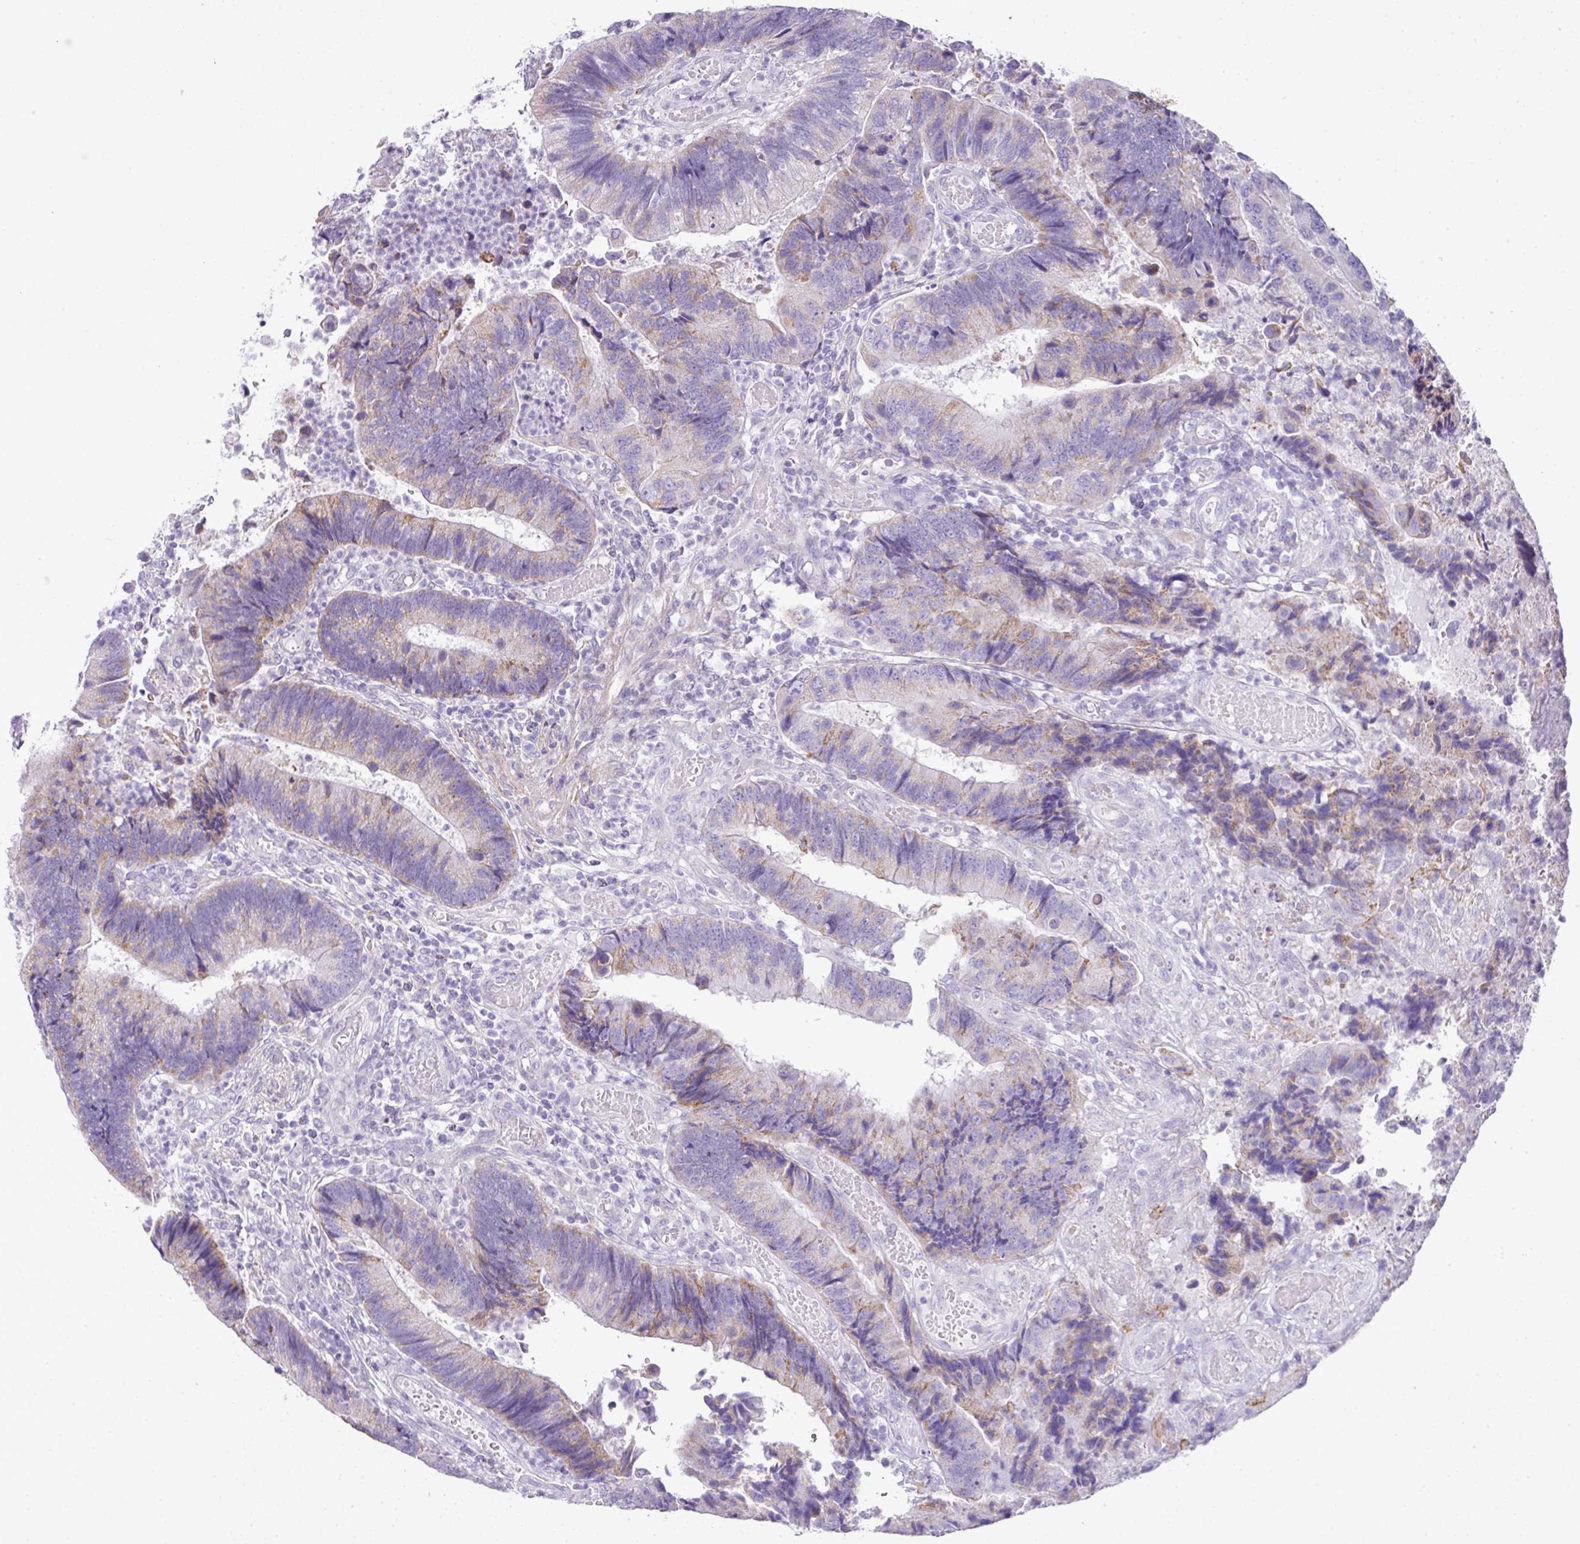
{"staining": {"intensity": "moderate", "quantity": "25%-75%", "location": "cytoplasmic/membranous"}, "tissue": "colorectal cancer", "cell_type": "Tumor cells", "image_type": "cancer", "snomed": [{"axis": "morphology", "description": "Adenocarcinoma, NOS"}, {"axis": "topography", "description": "Colon"}], "caption": "Colorectal cancer was stained to show a protein in brown. There is medium levels of moderate cytoplasmic/membranous positivity in about 25%-75% of tumor cells. (DAB IHC with brightfield microscopy, high magnification).", "gene": "PGAP4", "patient": {"sex": "female", "age": 67}}